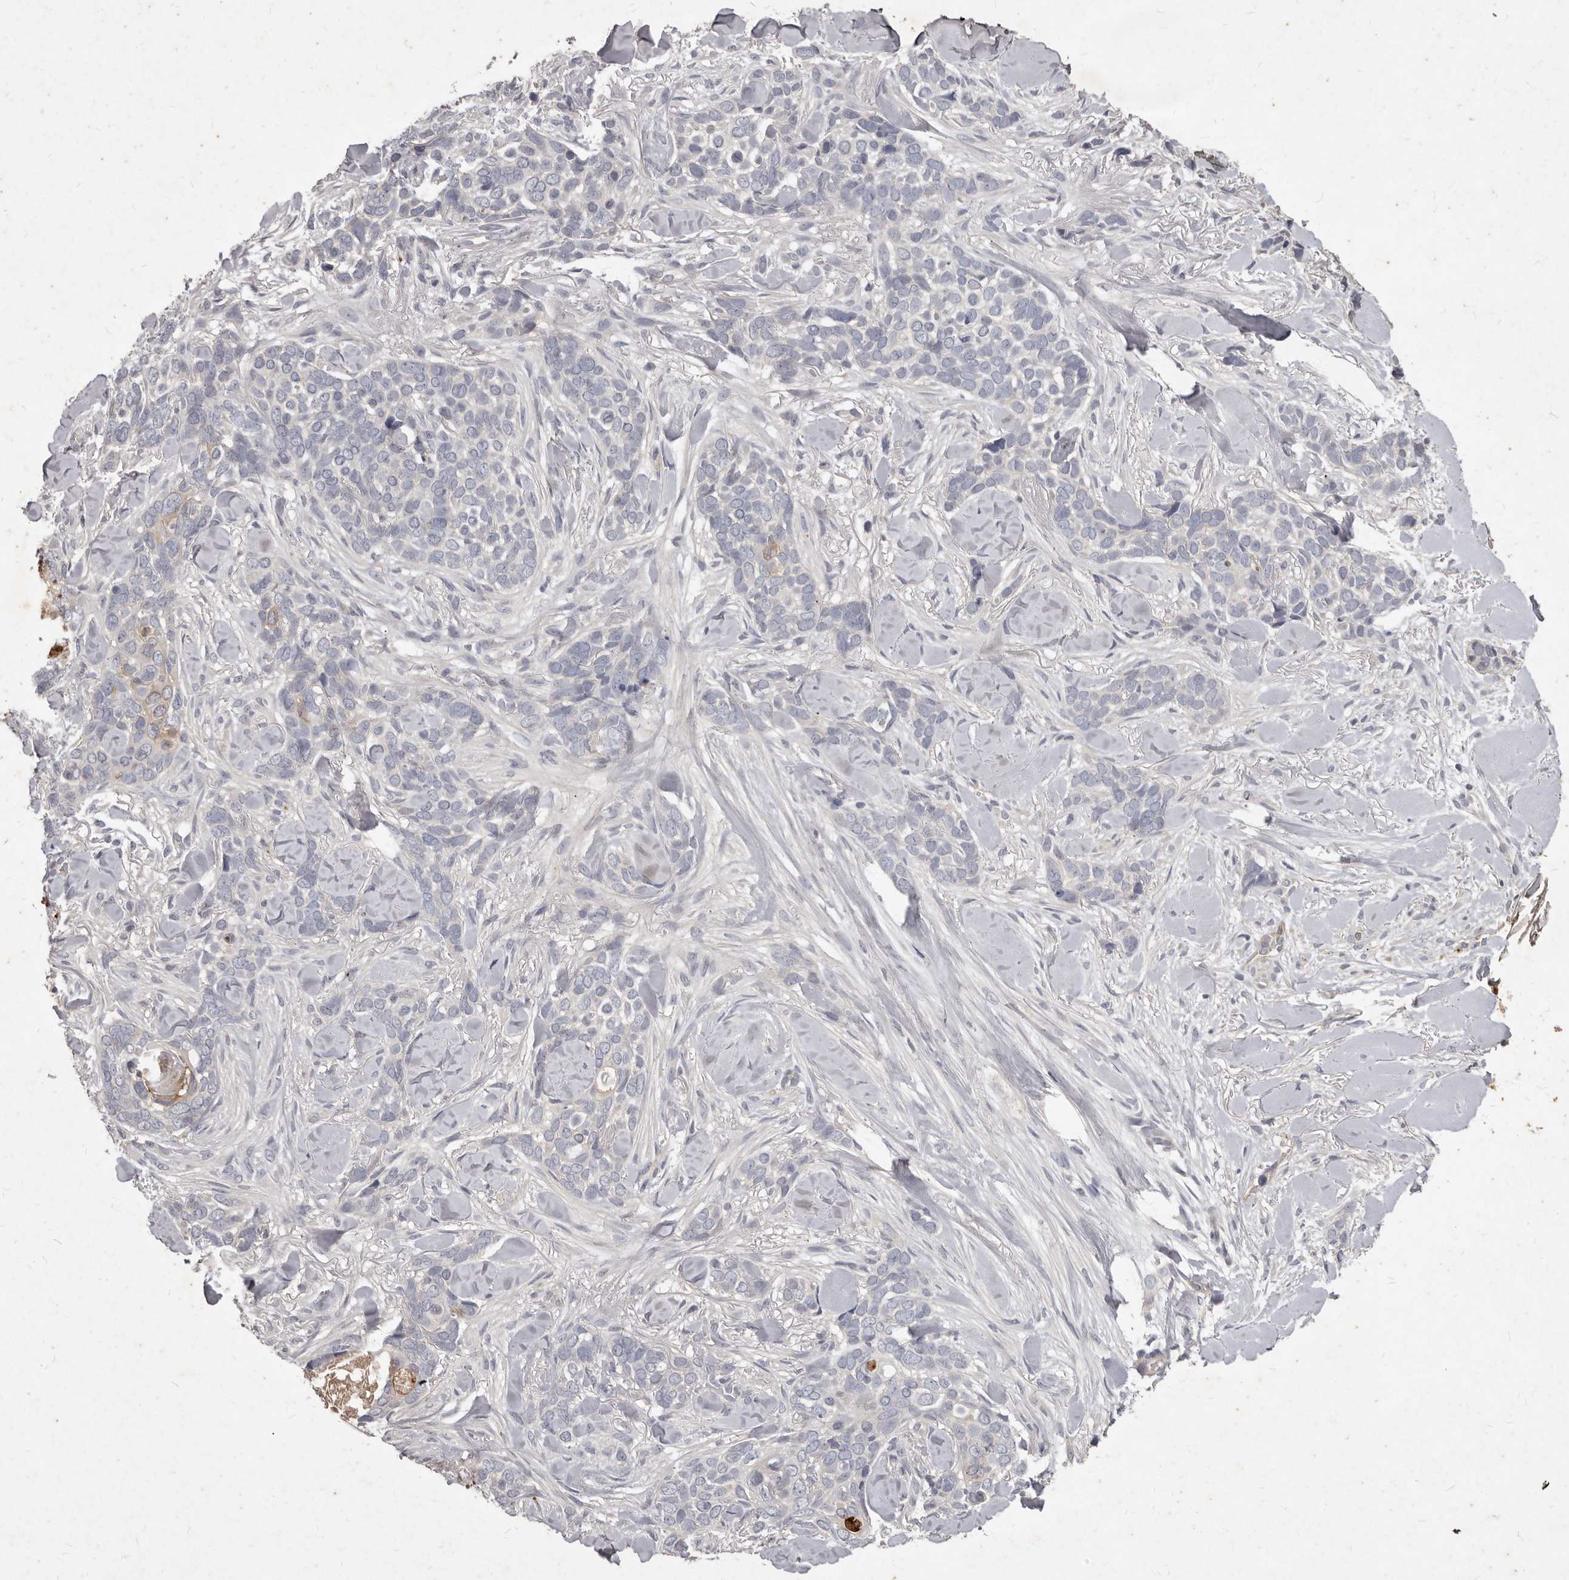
{"staining": {"intensity": "negative", "quantity": "none", "location": "none"}, "tissue": "skin cancer", "cell_type": "Tumor cells", "image_type": "cancer", "snomed": [{"axis": "morphology", "description": "Basal cell carcinoma"}, {"axis": "topography", "description": "Skin"}], "caption": "This is an immunohistochemistry (IHC) histopathology image of skin basal cell carcinoma. There is no expression in tumor cells.", "gene": "GPRC5C", "patient": {"sex": "female", "age": 82}}